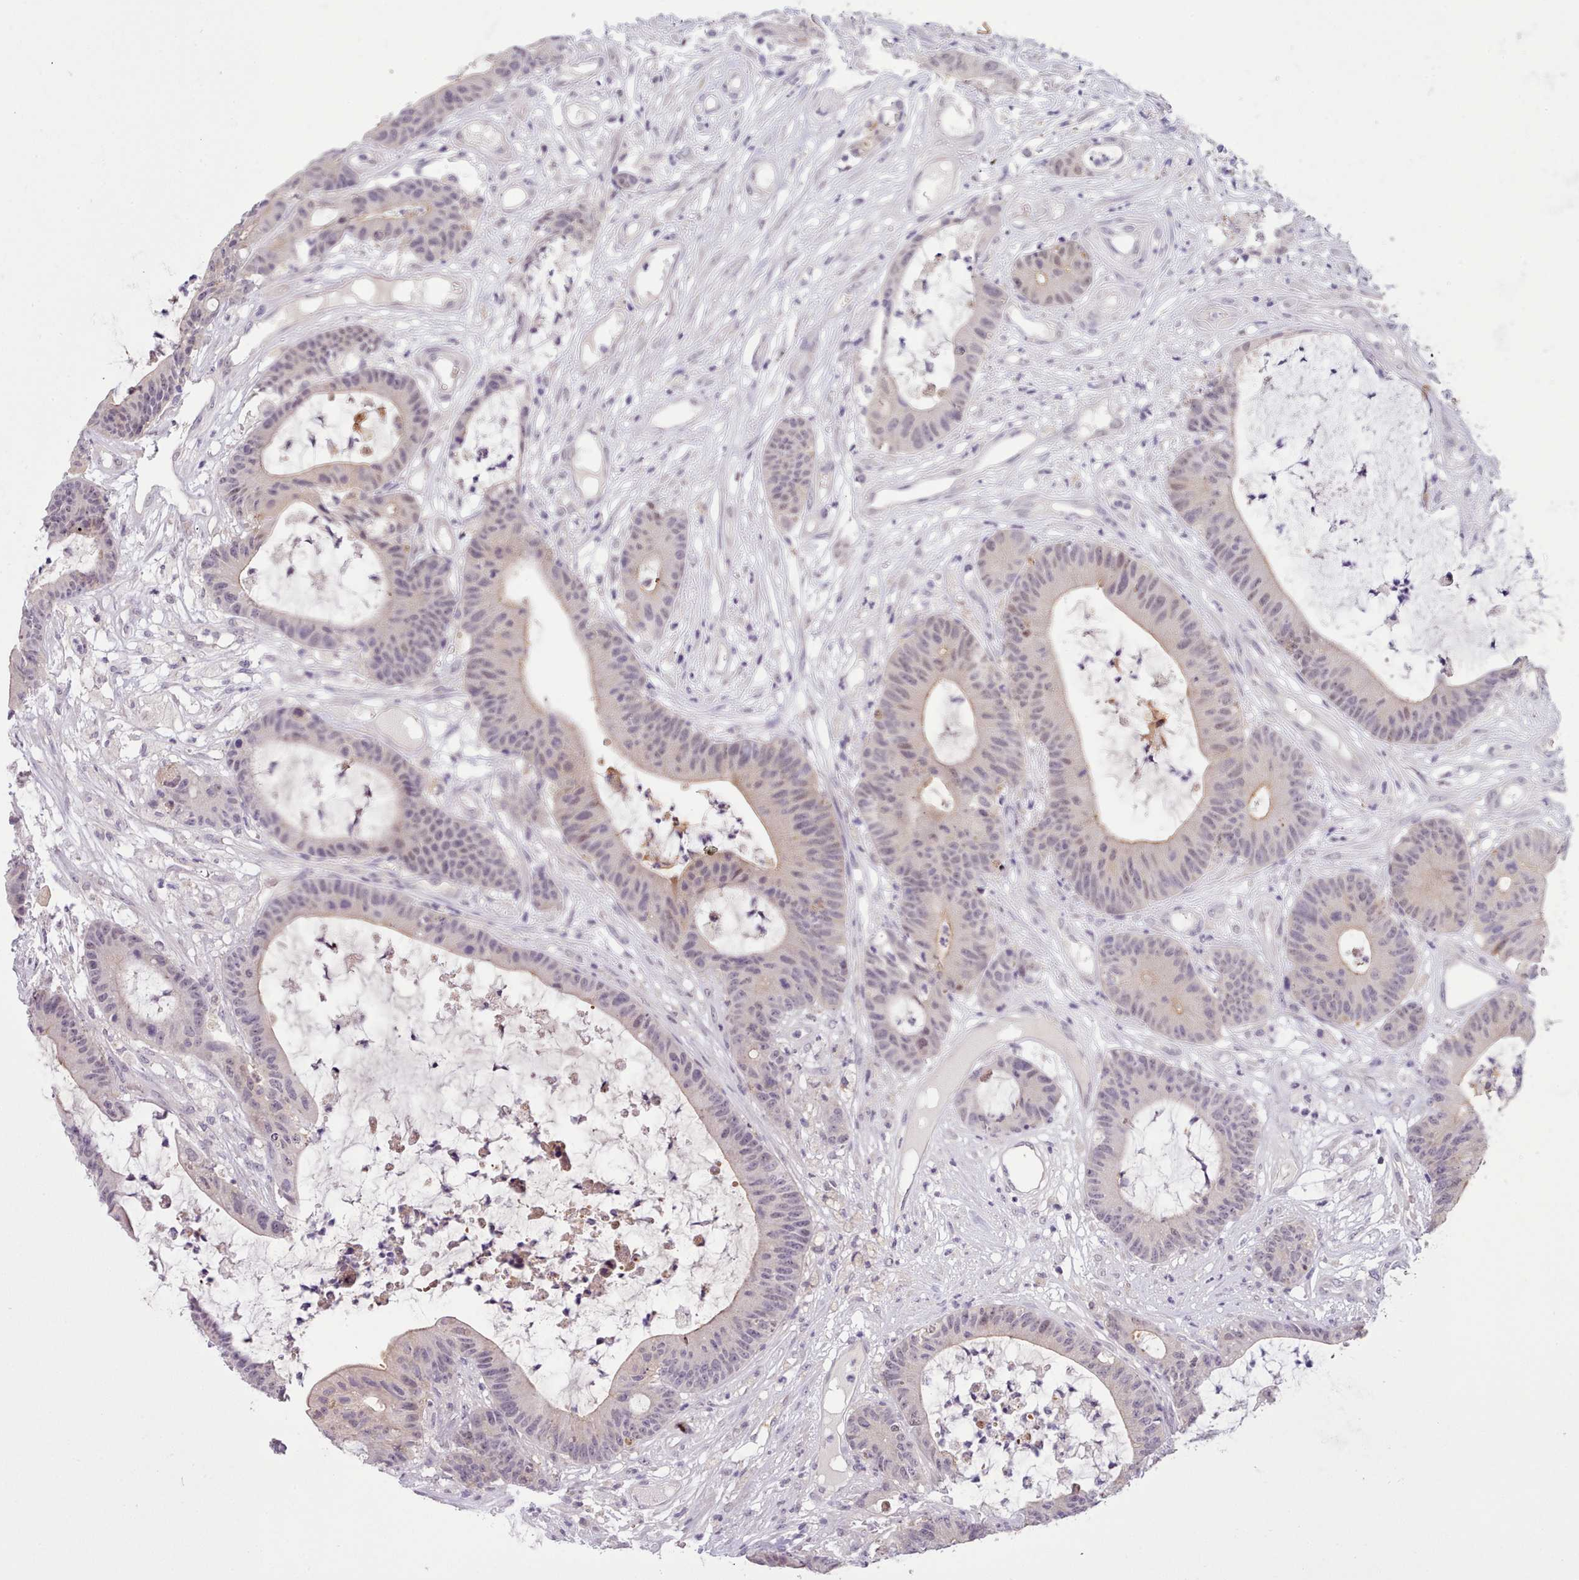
{"staining": {"intensity": "weak", "quantity": "<25%", "location": "cytoplasmic/membranous"}, "tissue": "colorectal cancer", "cell_type": "Tumor cells", "image_type": "cancer", "snomed": [{"axis": "morphology", "description": "Adenocarcinoma, NOS"}, {"axis": "topography", "description": "Colon"}], "caption": "Protein analysis of colorectal adenocarcinoma shows no significant expression in tumor cells. (Brightfield microscopy of DAB (3,3'-diaminobenzidine) immunohistochemistry (IHC) at high magnification).", "gene": "ARL17A", "patient": {"sex": "female", "age": 84}}